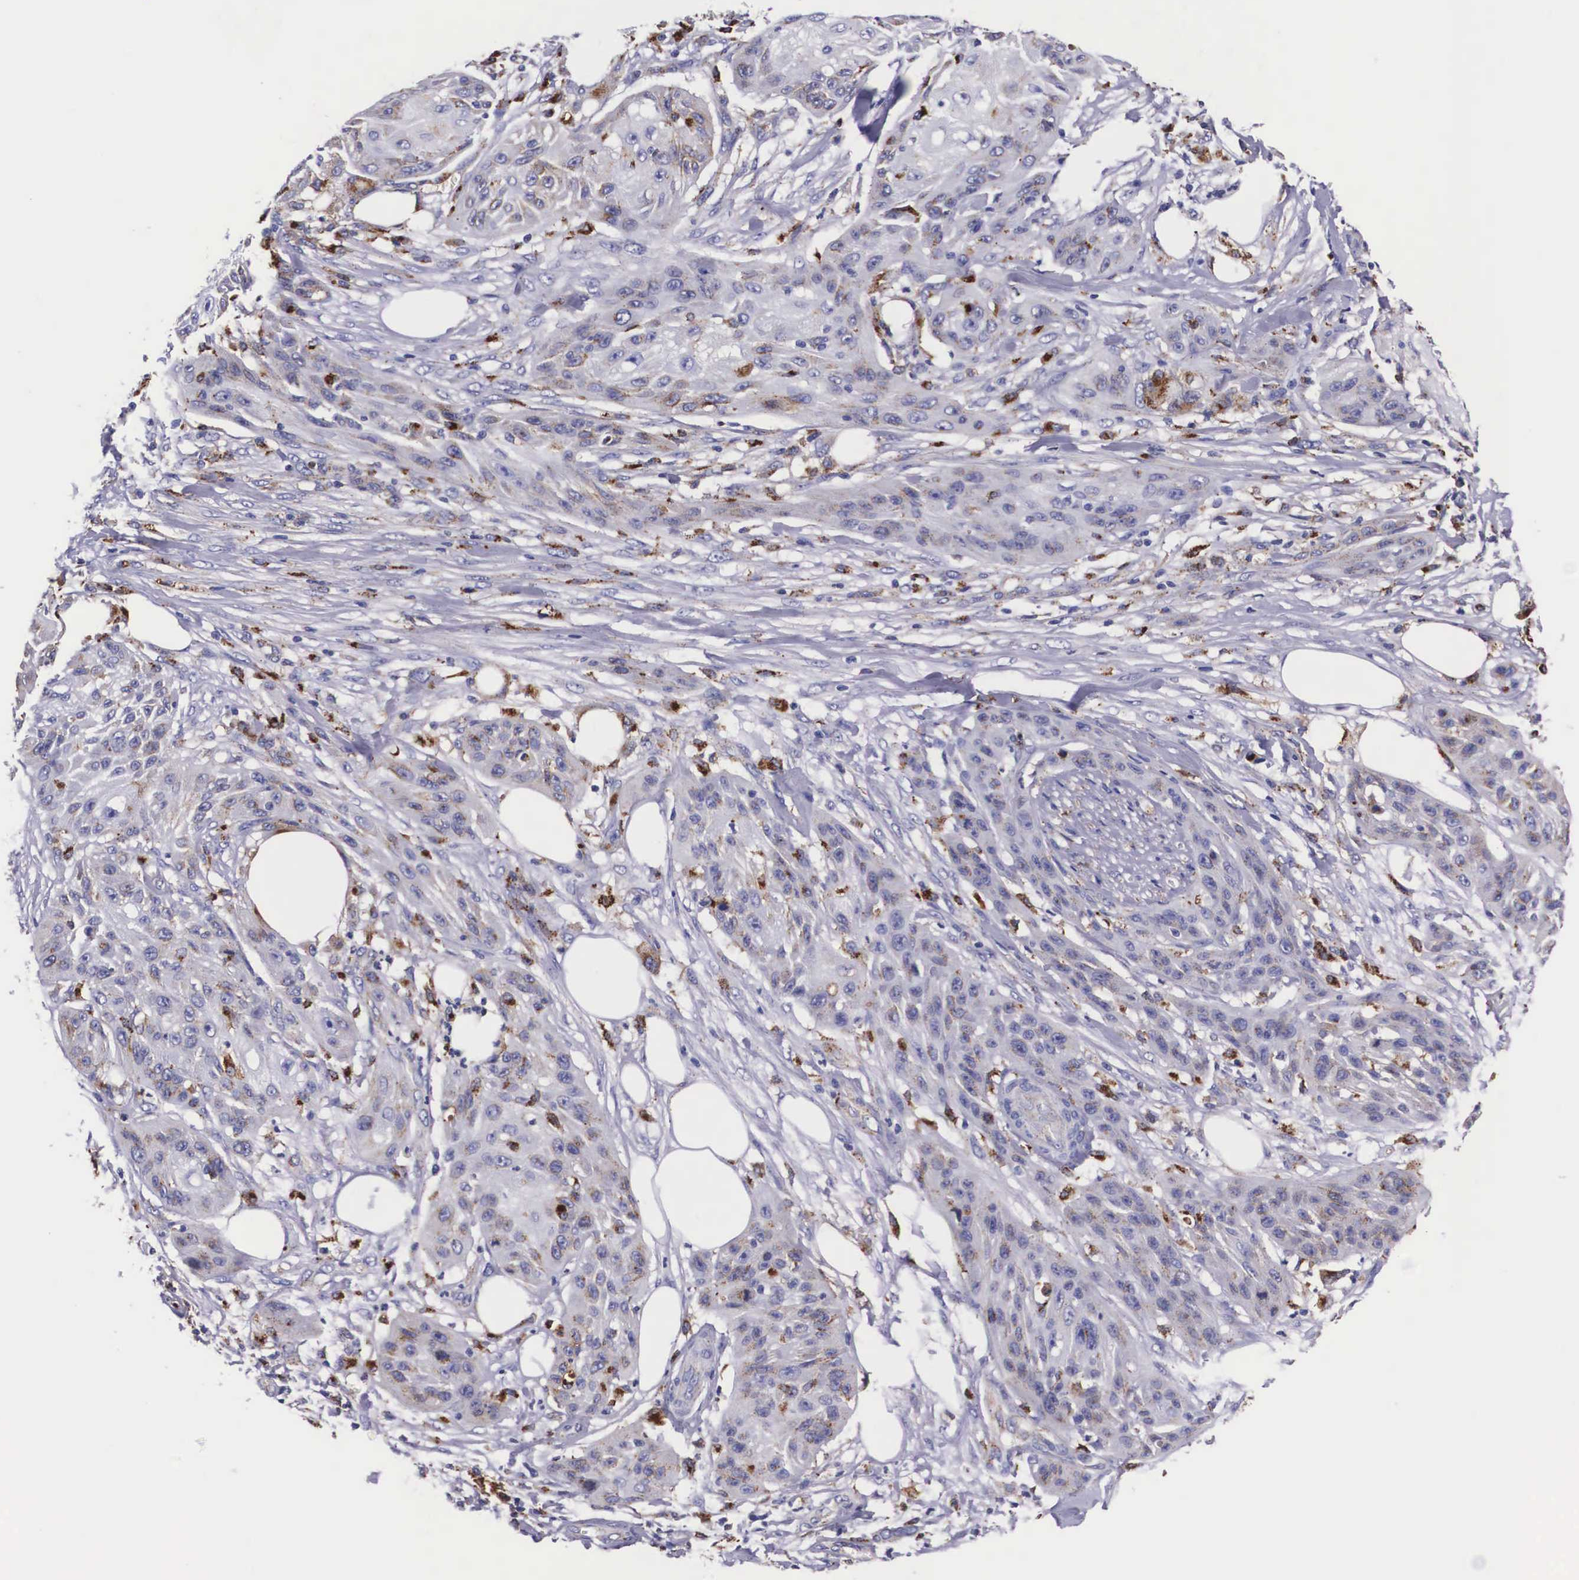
{"staining": {"intensity": "weak", "quantity": "<25%", "location": "cytoplasmic/membranous"}, "tissue": "skin cancer", "cell_type": "Tumor cells", "image_type": "cancer", "snomed": [{"axis": "morphology", "description": "Squamous cell carcinoma, NOS"}, {"axis": "topography", "description": "Skin"}], "caption": "Image shows no significant protein staining in tumor cells of skin squamous cell carcinoma.", "gene": "NAGA", "patient": {"sex": "female", "age": 88}}